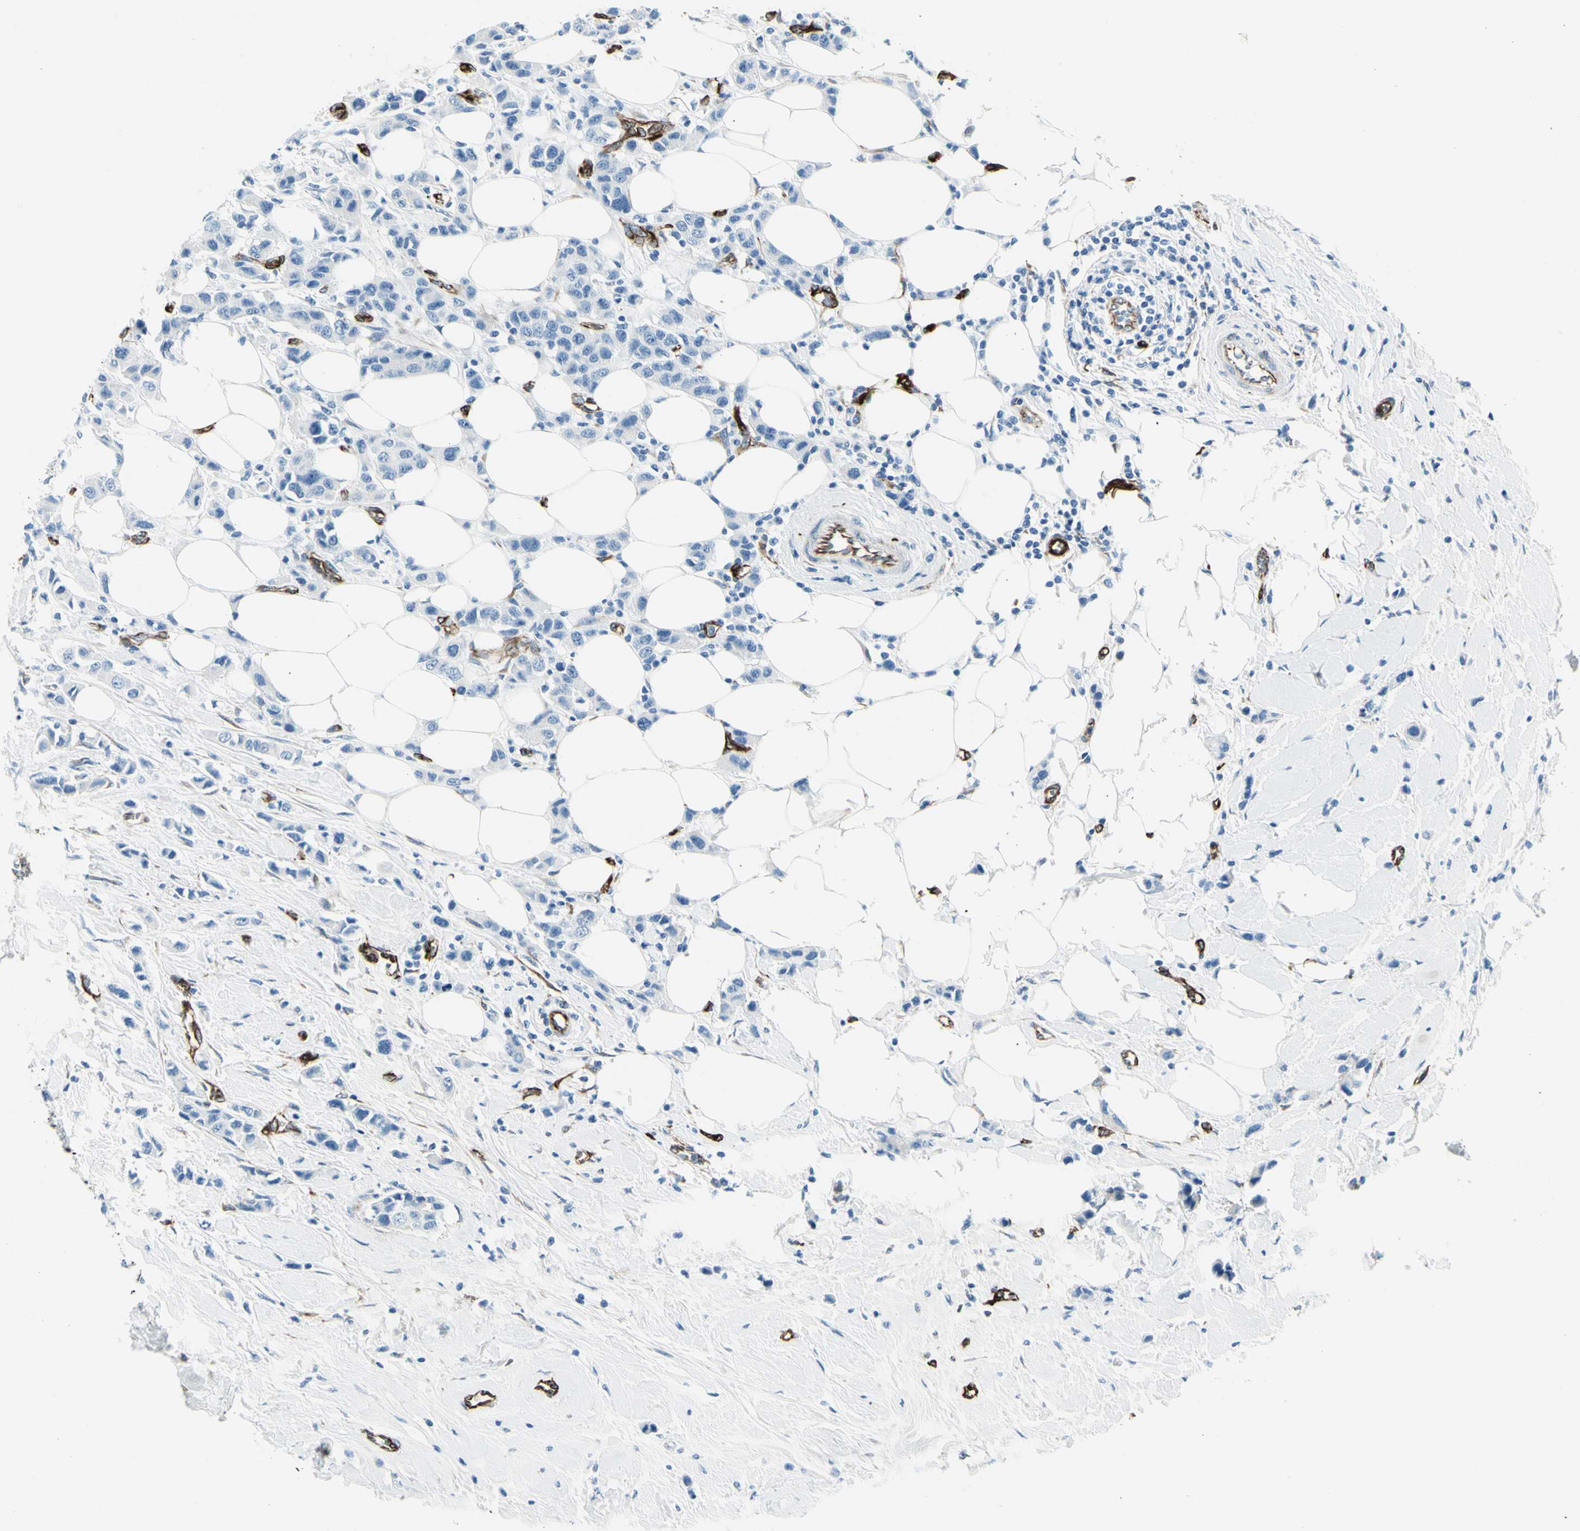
{"staining": {"intensity": "negative", "quantity": "none", "location": "none"}, "tissue": "breast cancer", "cell_type": "Tumor cells", "image_type": "cancer", "snomed": [{"axis": "morphology", "description": "Normal tissue, NOS"}, {"axis": "morphology", "description": "Duct carcinoma"}, {"axis": "topography", "description": "Breast"}], "caption": "Image shows no significant protein expression in tumor cells of breast intraductal carcinoma.", "gene": "PTH2R", "patient": {"sex": "female", "age": 50}}